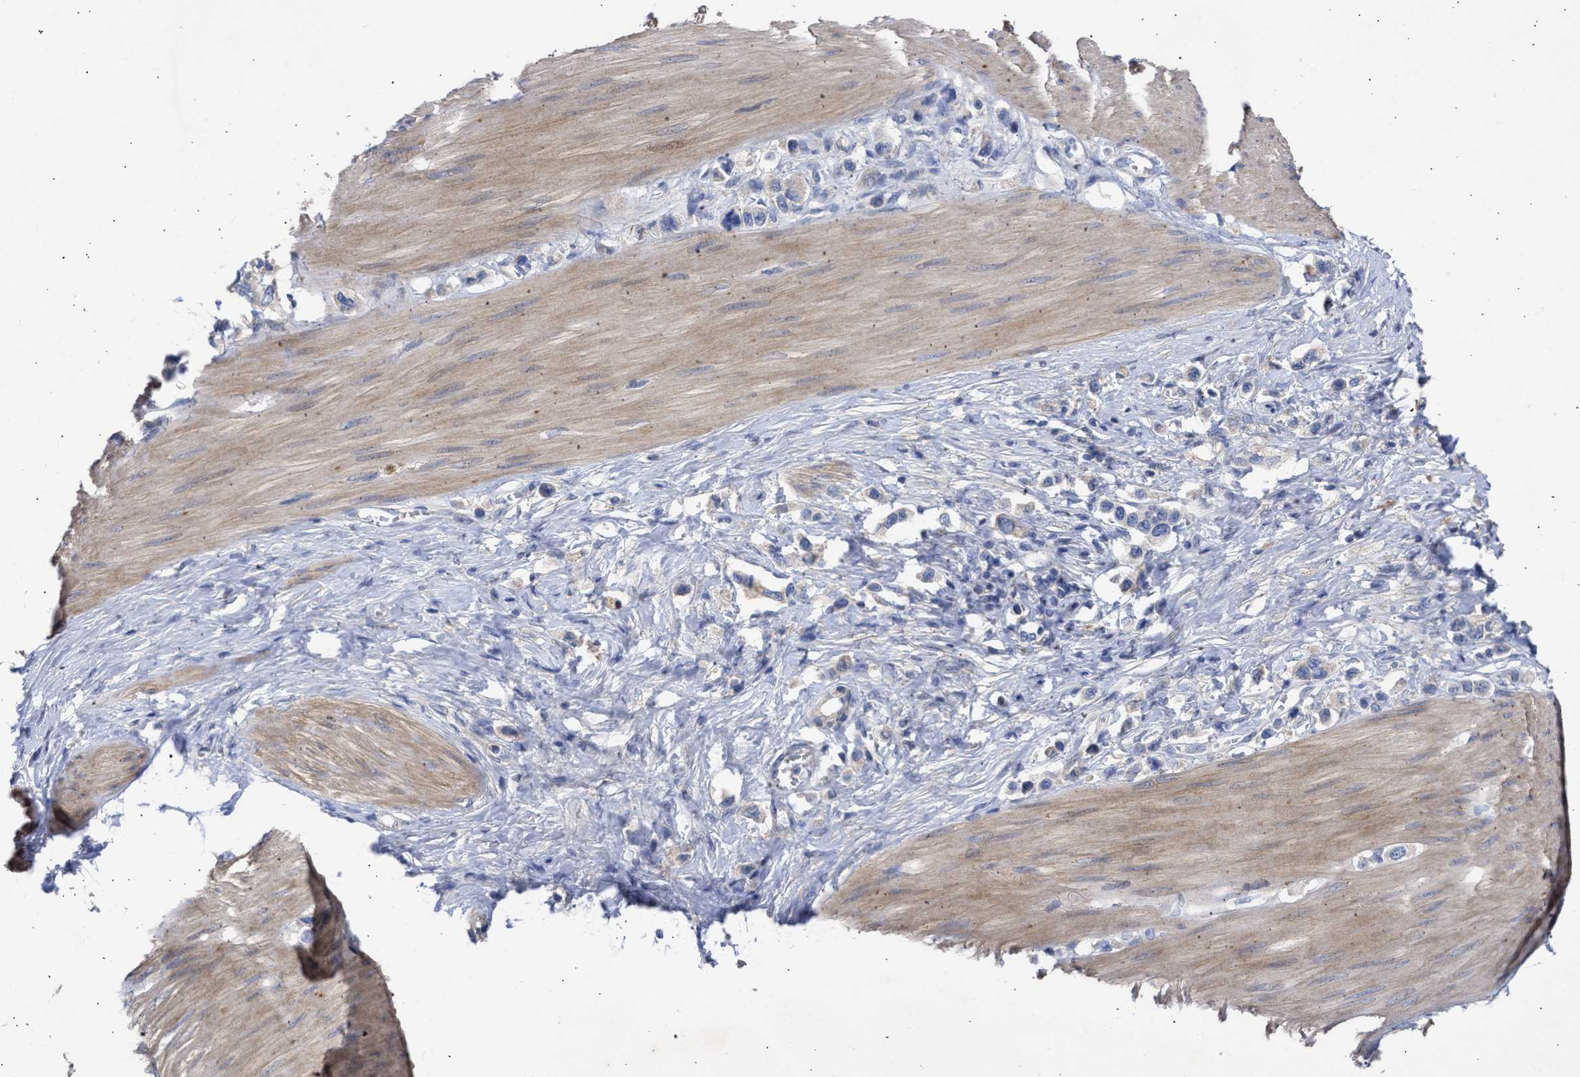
{"staining": {"intensity": "negative", "quantity": "none", "location": "none"}, "tissue": "stomach cancer", "cell_type": "Tumor cells", "image_type": "cancer", "snomed": [{"axis": "morphology", "description": "Adenocarcinoma, NOS"}, {"axis": "topography", "description": "Stomach"}], "caption": "Immunohistochemistry of adenocarcinoma (stomach) exhibits no expression in tumor cells.", "gene": "ARHGEF4", "patient": {"sex": "female", "age": 65}}